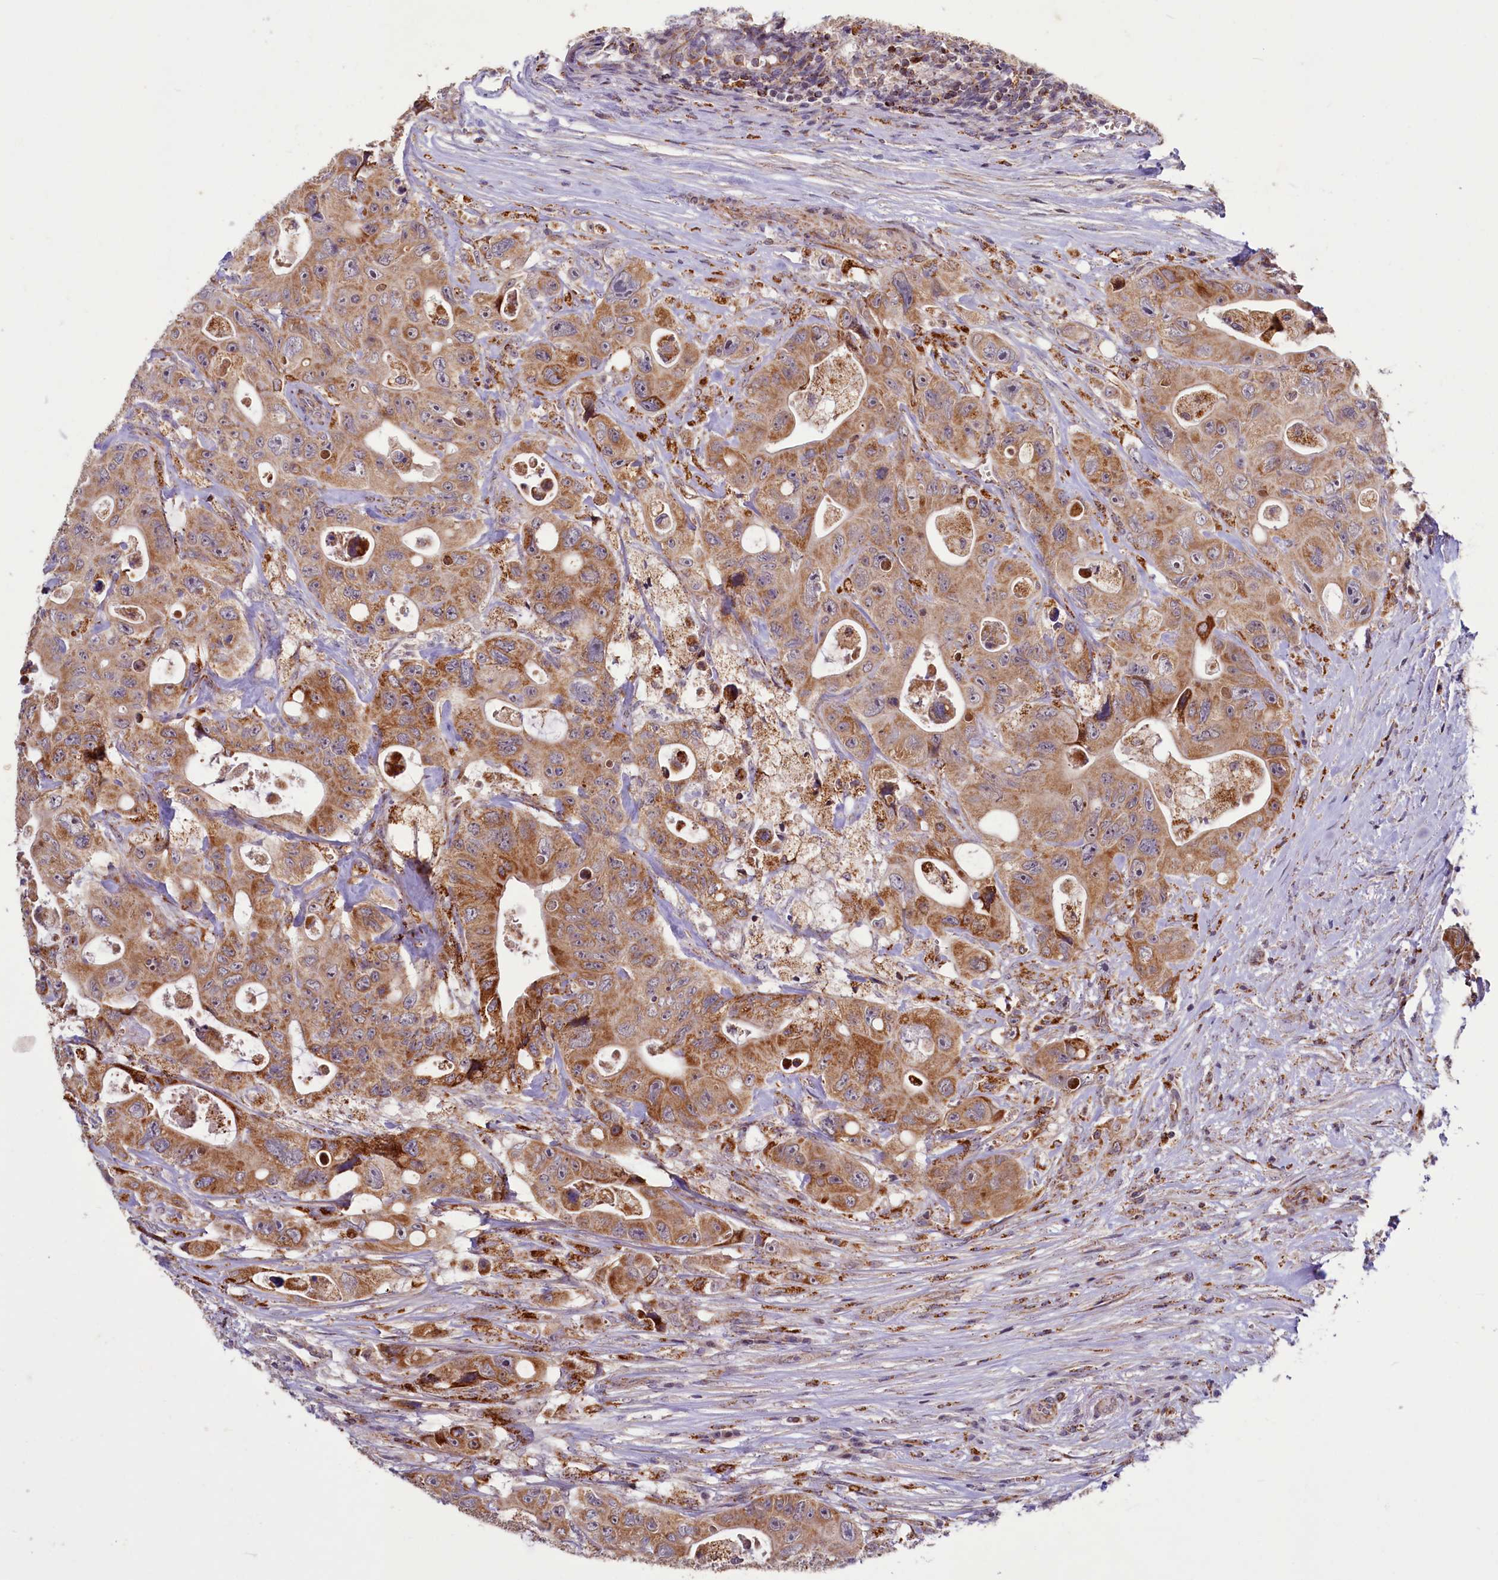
{"staining": {"intensity": "moderate", "quantity": ">75%", "location": "cytoplasmic/membranous"}, "tissue": "colorectal cancer", "cell_type": "Tumor cells", "image_type": "cancer", "snomed": [{"axis": "morphology", "description": "Adenocarcinoma, NOS"}, {"axis": "topography", "description": "Colon"}], "caption": "Protein expression analysis of human colorectal cancer (adenocarcinoma) reveals moderate cytoplasmic/membranous positivity in about >75% of tumor cells.", "gene": "DYNC2H1", "patient": {"sex": "female", "age": 46}}